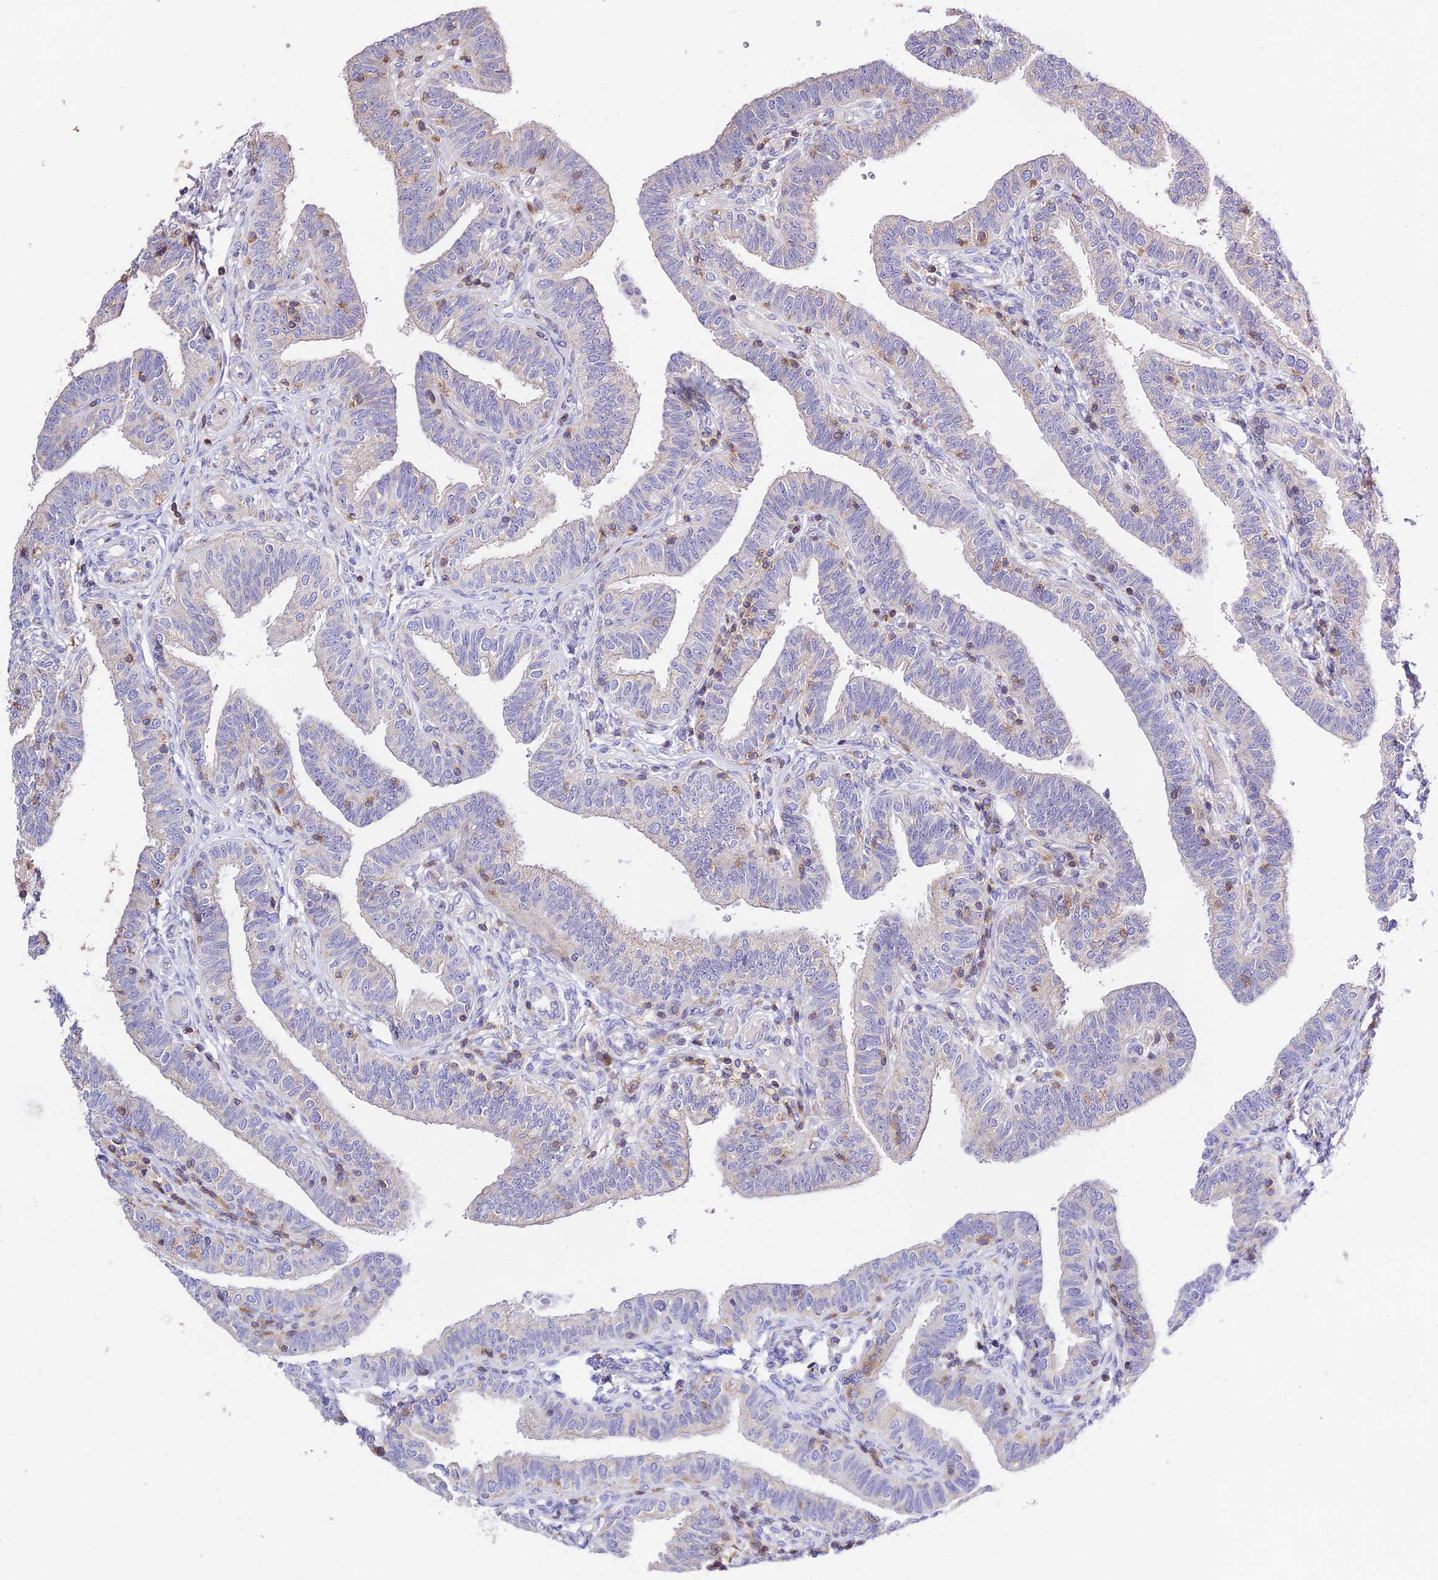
{"staining": {"intensity": "weak", "quantity": "25%-75%", "location": "cytoplasmic/membranous"}, "tissue": "fallopian tube", "cell_type": "Glandular cells", "image_type": "normal", "snomed": [{"axis": "morphology", "description": "Normal tissue, NOS"}, {"axis": "topography", "description": "Fallopian tube"}], "caption": "Normal fallopian tube was stained to show a protein in brown. There is low levels of weak cytoplasmic/membranous expression in about 25%-75% of glandular cells. (Stains: DAB (3,3'-diaminobenzidine) in brown, nuclei in blue, Microscopy: brightfield microscopy at high magnification).", "gene": "PRIM1", "patient": {"sex": "female", "age": 39}}